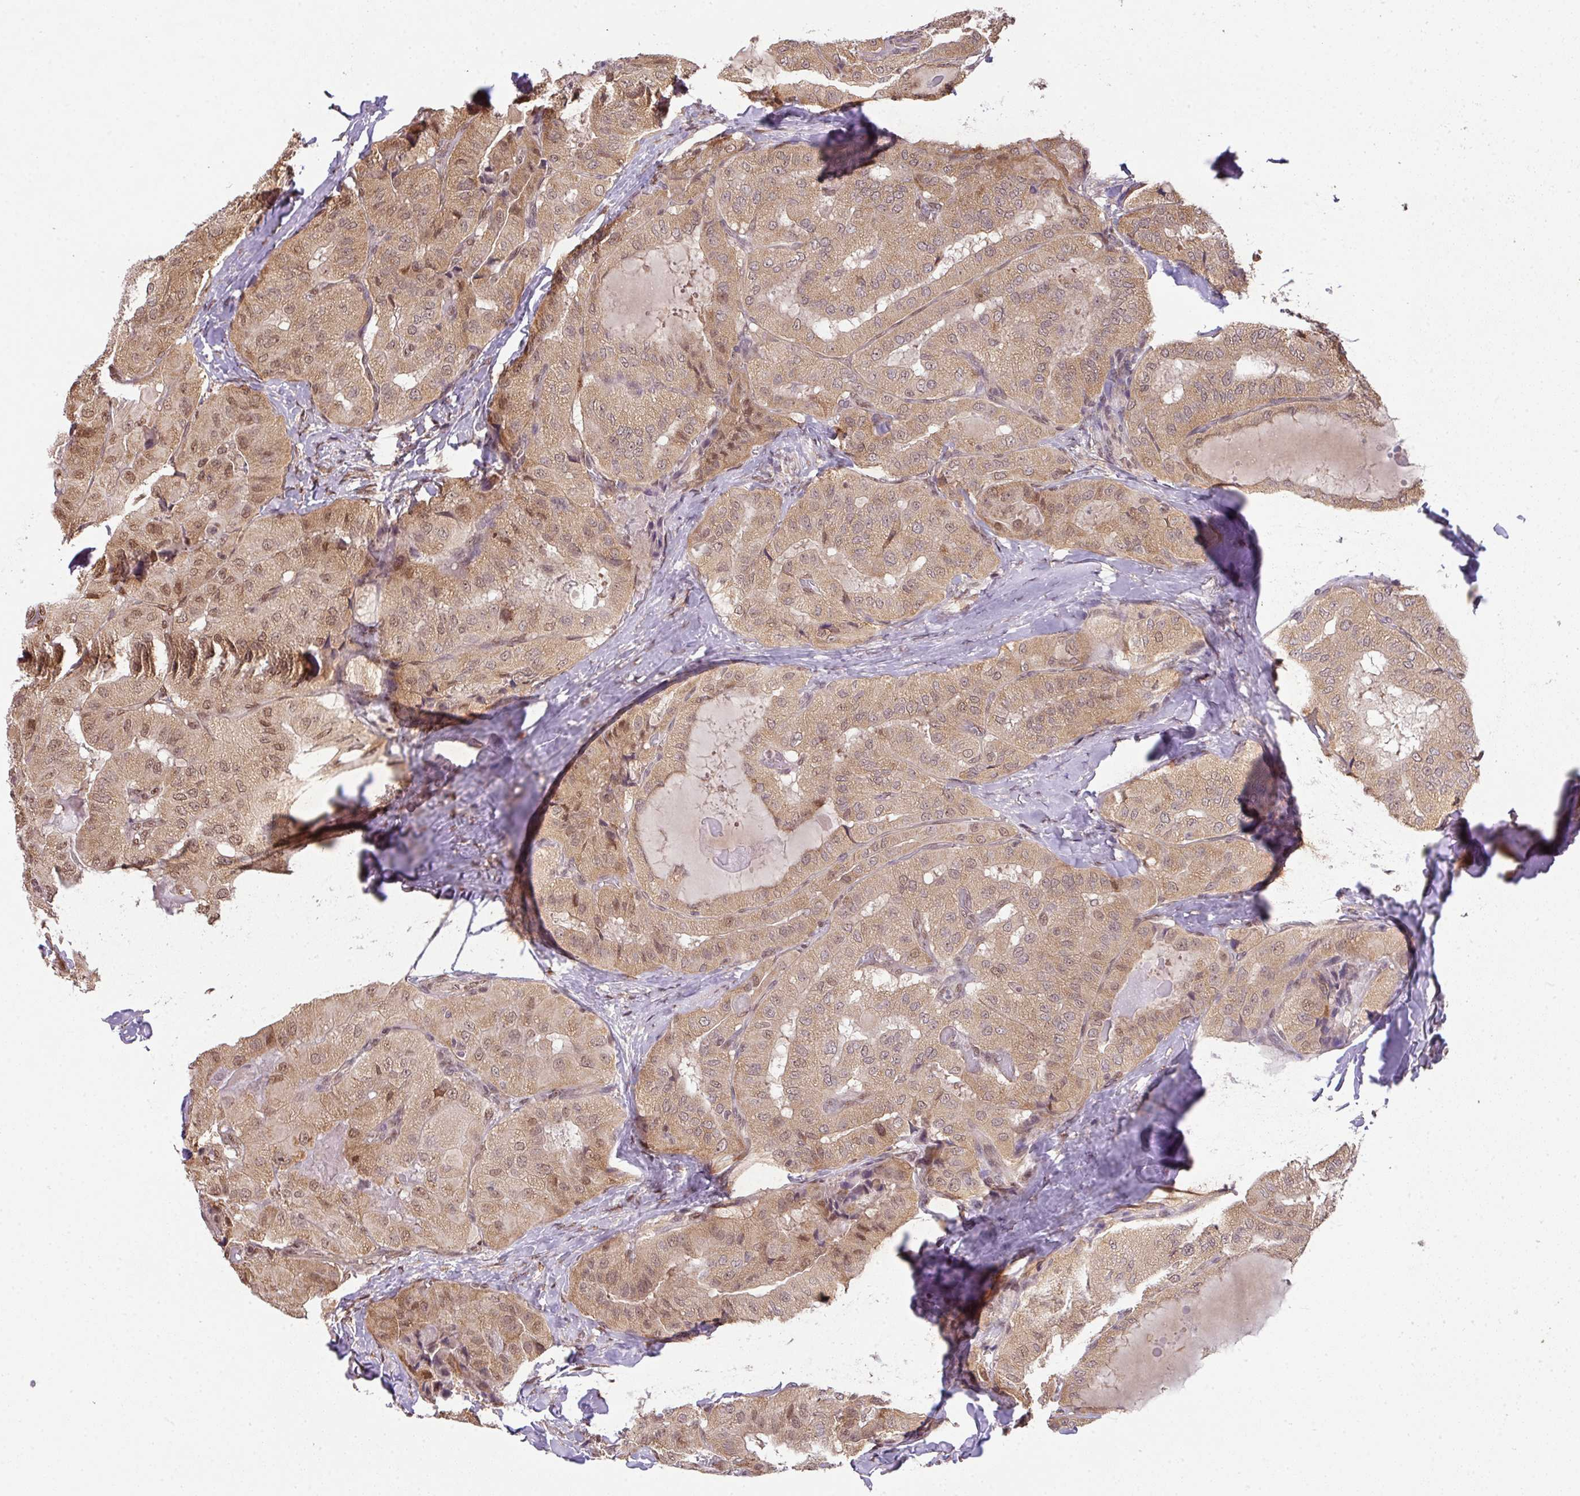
{"staining": {"intensity": "moderate", "quantity": ">75%", "location": "cytoplasmic/membranous,nuclear"}, "tissue": "thyroid cancer", "cell_type": "Tumor cells", "image_type": "cancer", "snomed": [{"axis": "morphology", "description": "Normal tissue, NOS"}, {"axis": "morphology", "description": "Papillary adenocarcinoma, NOS"}, {"axis": "topography", "description": "Thyroid gland"}], "caption": "About >75% of tumor cells in papillary adenocarcinoma (thyroid) exhibit moderate cytoplasmic/membranous and nuclear protein positivity as visualized by brown immunohistochemical staining.", "gene": "PLK1", "patient": {"sex": "female", "age": 59}}